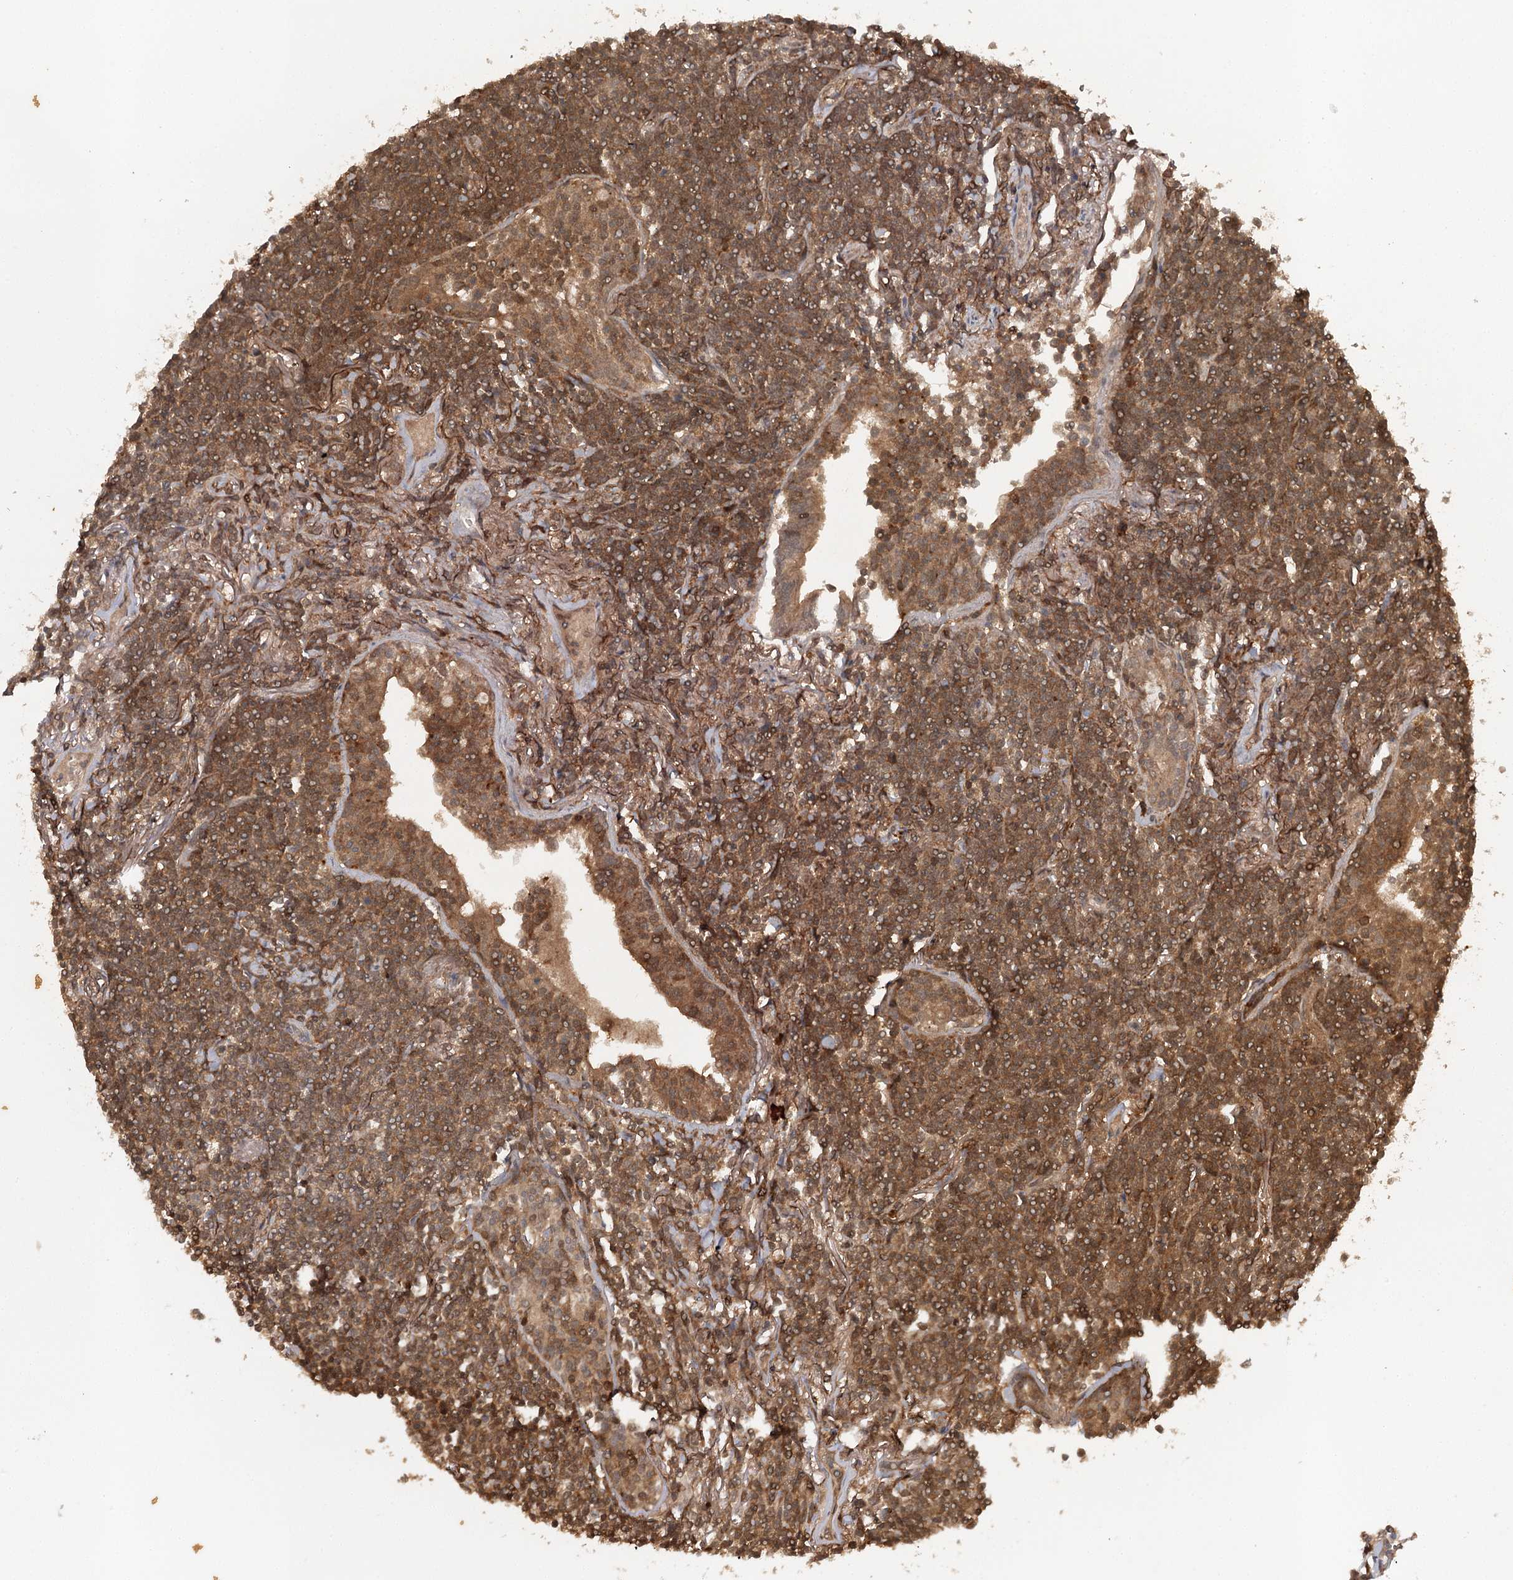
{"staining": {"intensity": "moderate", "quantity": ">75%", "location": "cytoplasmic/membranous"}, "tissue": "lymphoma", "cell_type": "Tumor cells", "image_type": "cancer", "snomed": [{"axis": "morphology", "description": "Malignant lymphoma, non-Hodgkin's type, Low grade"}, {"axis": "topography", "description": "Lung"}], "caption": "The histopathology image shows immunohistochemical staining of lymphoma. There is moderate cytoplasmic/membranous staining is identified in about >75% of tumor cells.", "gene": "SLC41A2", "patient": {"sex": "female", "age": 71}}